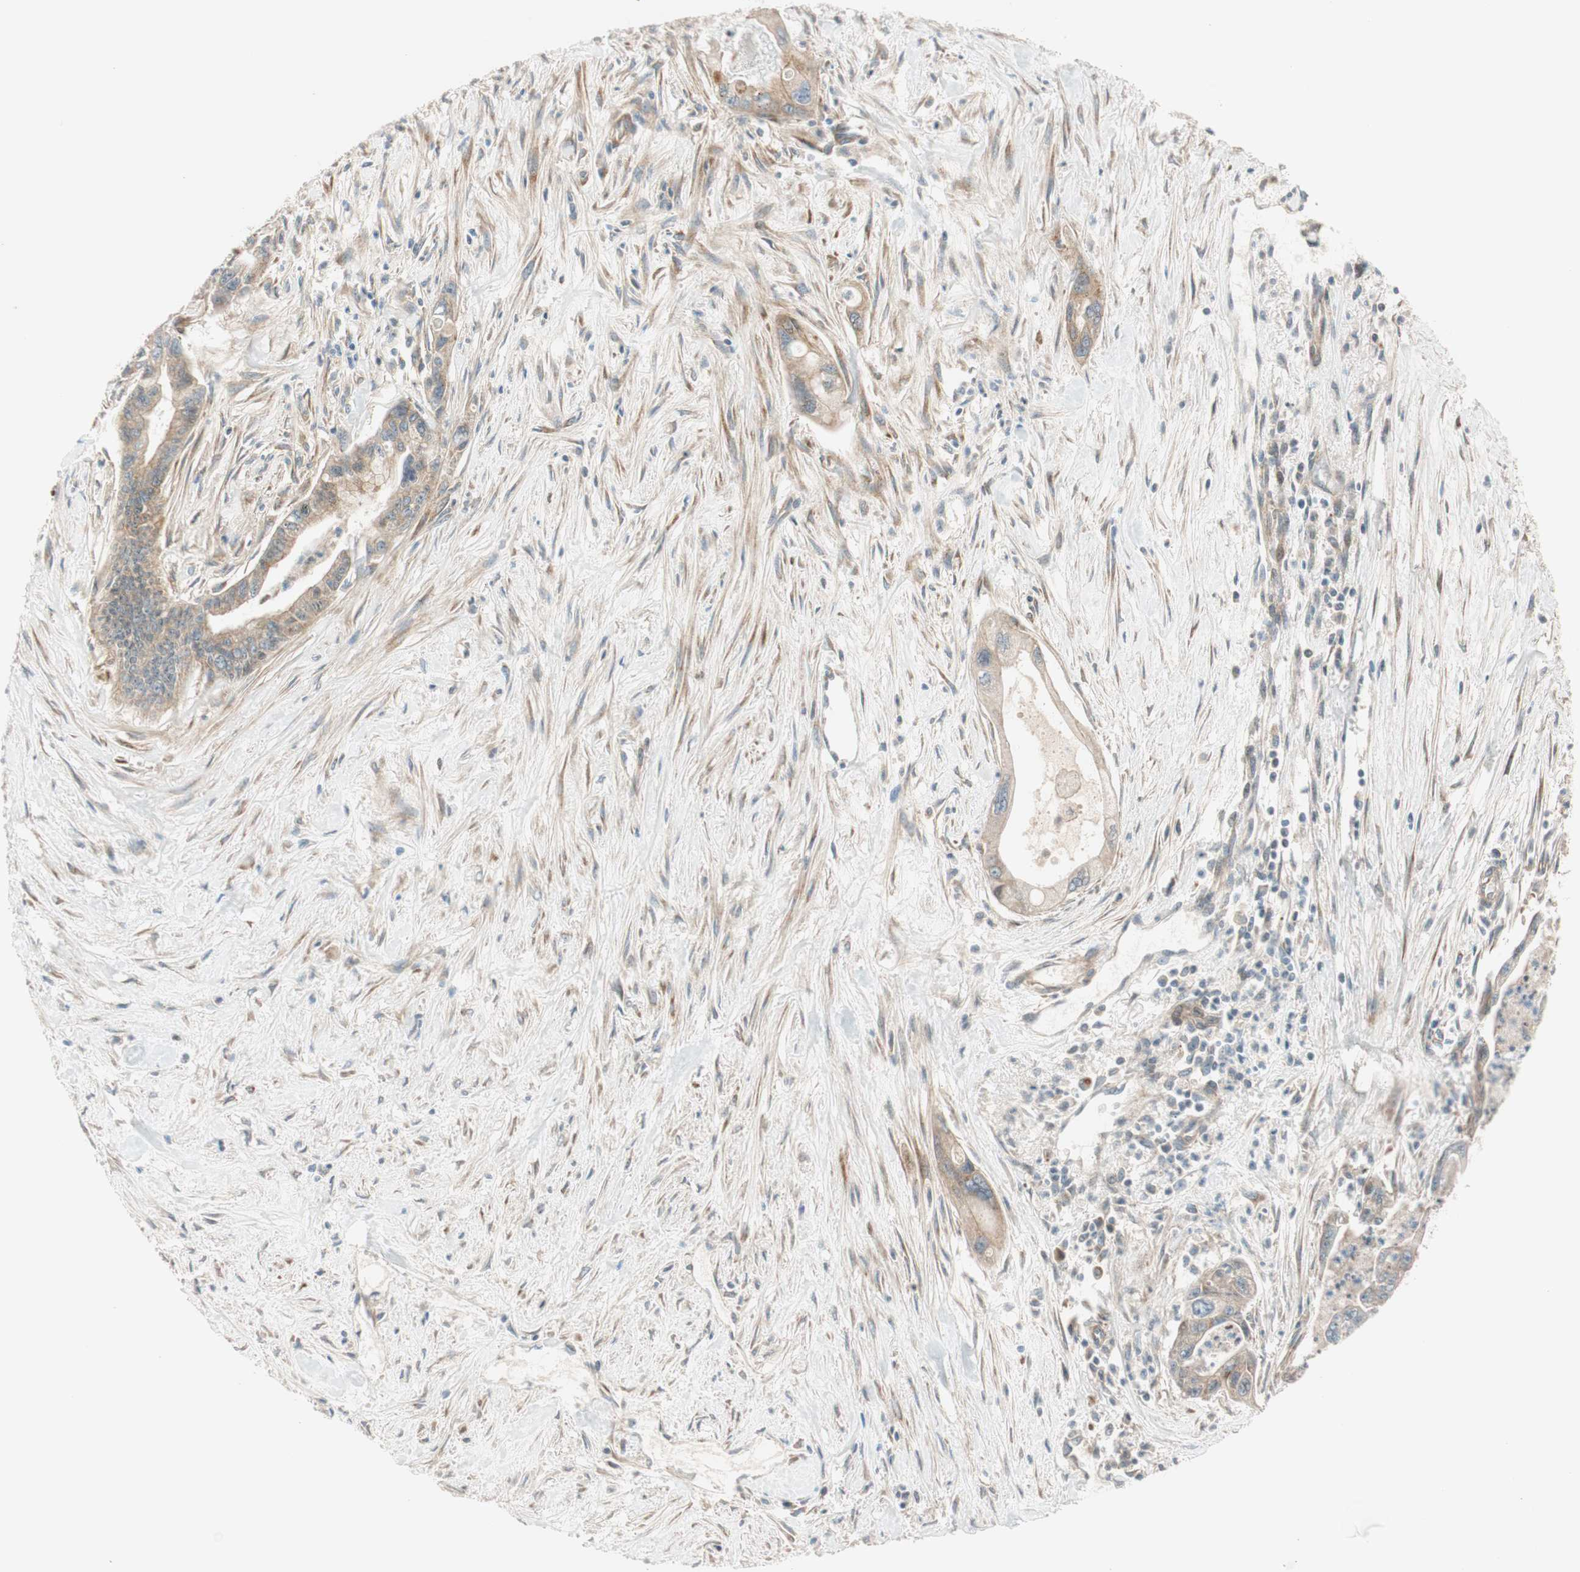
{"staining": {"intensity": "moderate", "quantity": ">75%", "location": "cytoplasmic/membranous"}, "tissue": "pancreatic cancer", "cell_type": "Tumor cells", "image_type": "cancer", "snomed": [{"axis": "morphology", "description": "Adenocarcinoma, NOS"}, {"axis": "topography", "description": "Pancreas"}], "caption": "A photomicrograph of pancreatic adenocarcinoma stained for a protein exhibits moderate cytoplasmic/membranous brown staining in tumor cells.", "gene": "ABI1", "patient": {"sex": "male", "age": 70}}